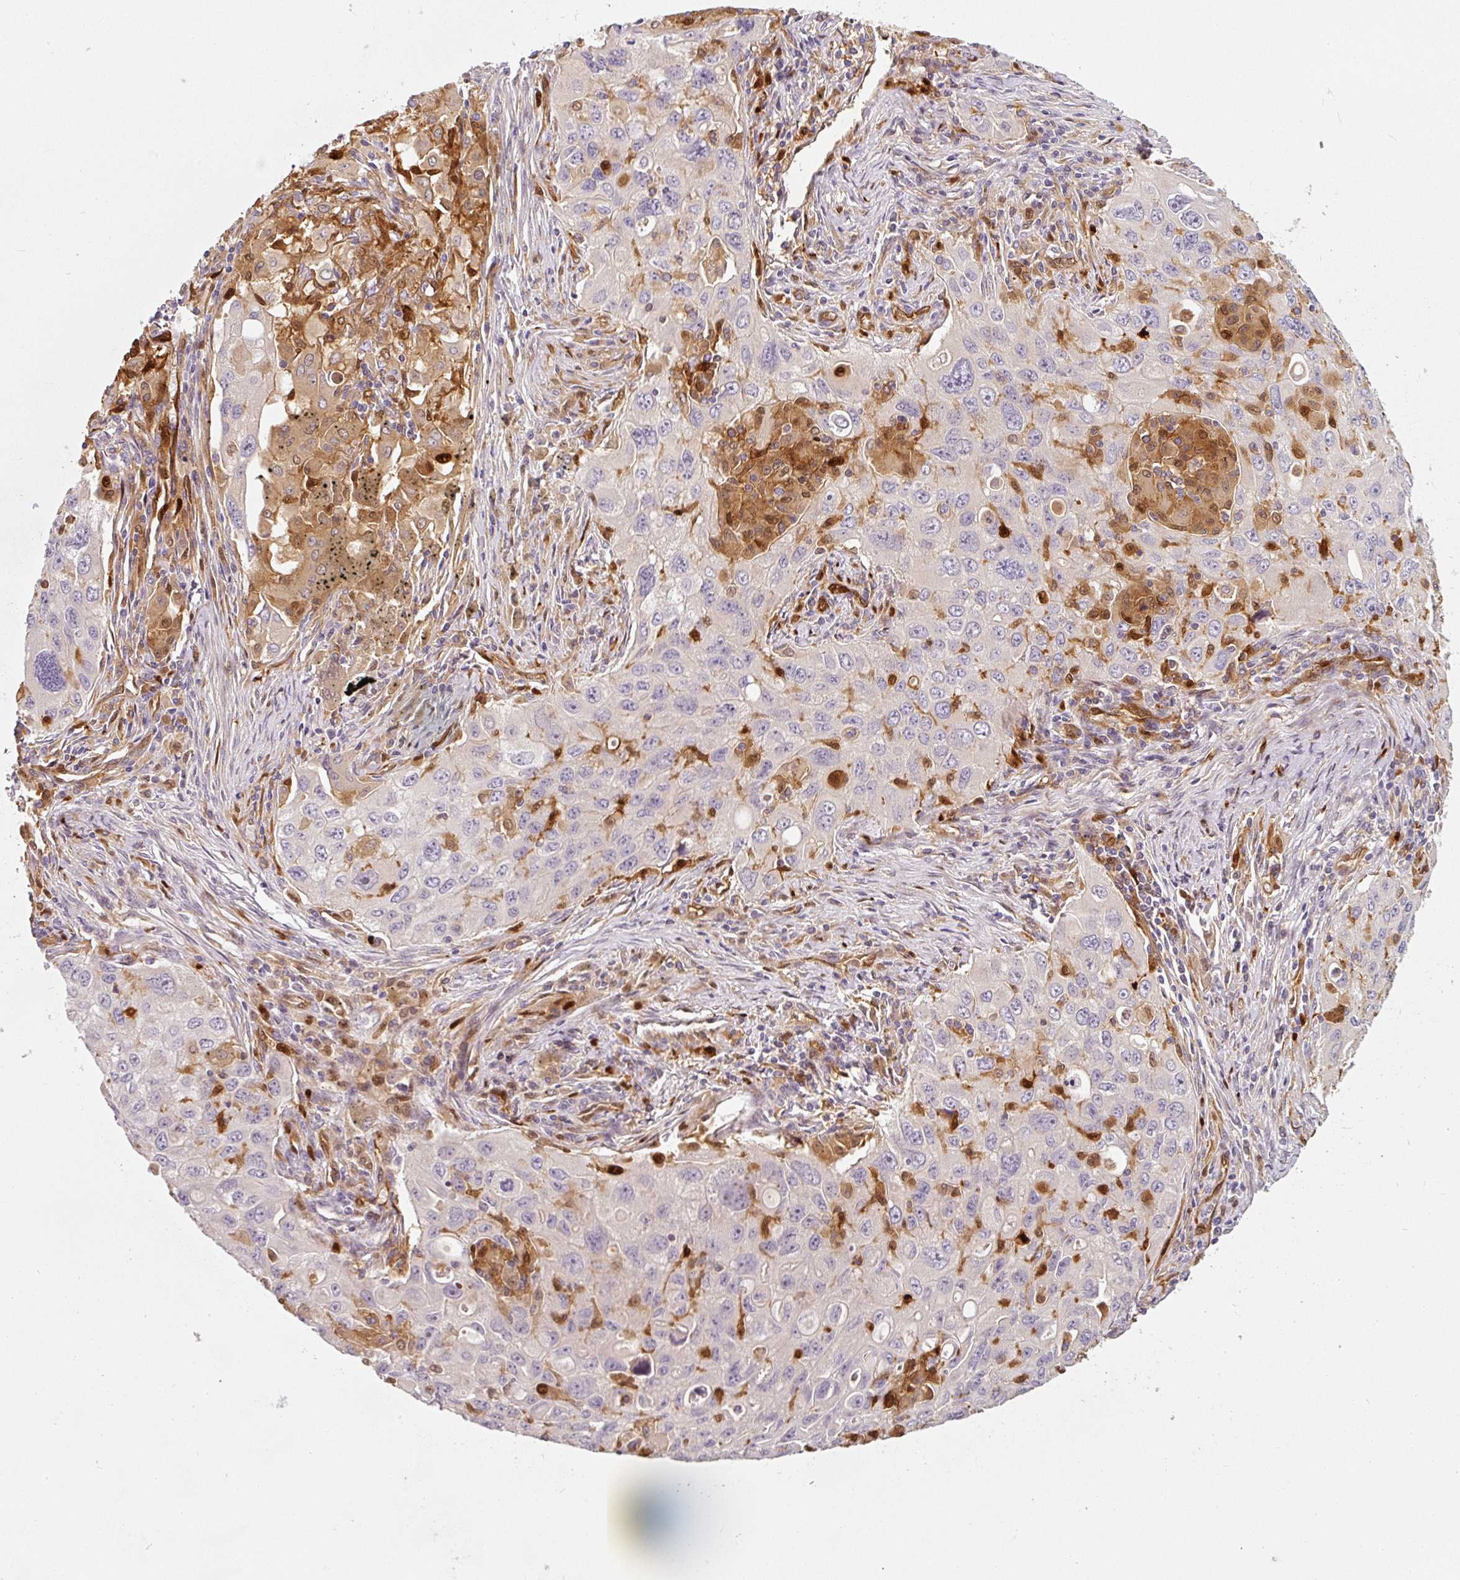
{"staining": {"intensity": "negative", "quantity": "none", "location": "none"}, "tissue": "lung cancer", "cell_type": "Tumor cells", "image_type": "cancer", "snomed": [{"axis": "morphology", "description": "Adenocarcinoma, NOS"}, {"axis": "morphology", "description": "Adenocarcinoma, metastatic, NOS"}, {"axis": "topography", "description": "Lymph node"}, {"axis": "topography", "description": "Lung"}], "caption": "Immunohistochemistry (IHC) photomicrograph of neoplastic tissue: lung metastatic adenocarcinoma stained with DAB shows no significant protein expression in tumor cells.", "gene": "IQGAP2", "patient": {"sex": "female", "age": 42}}